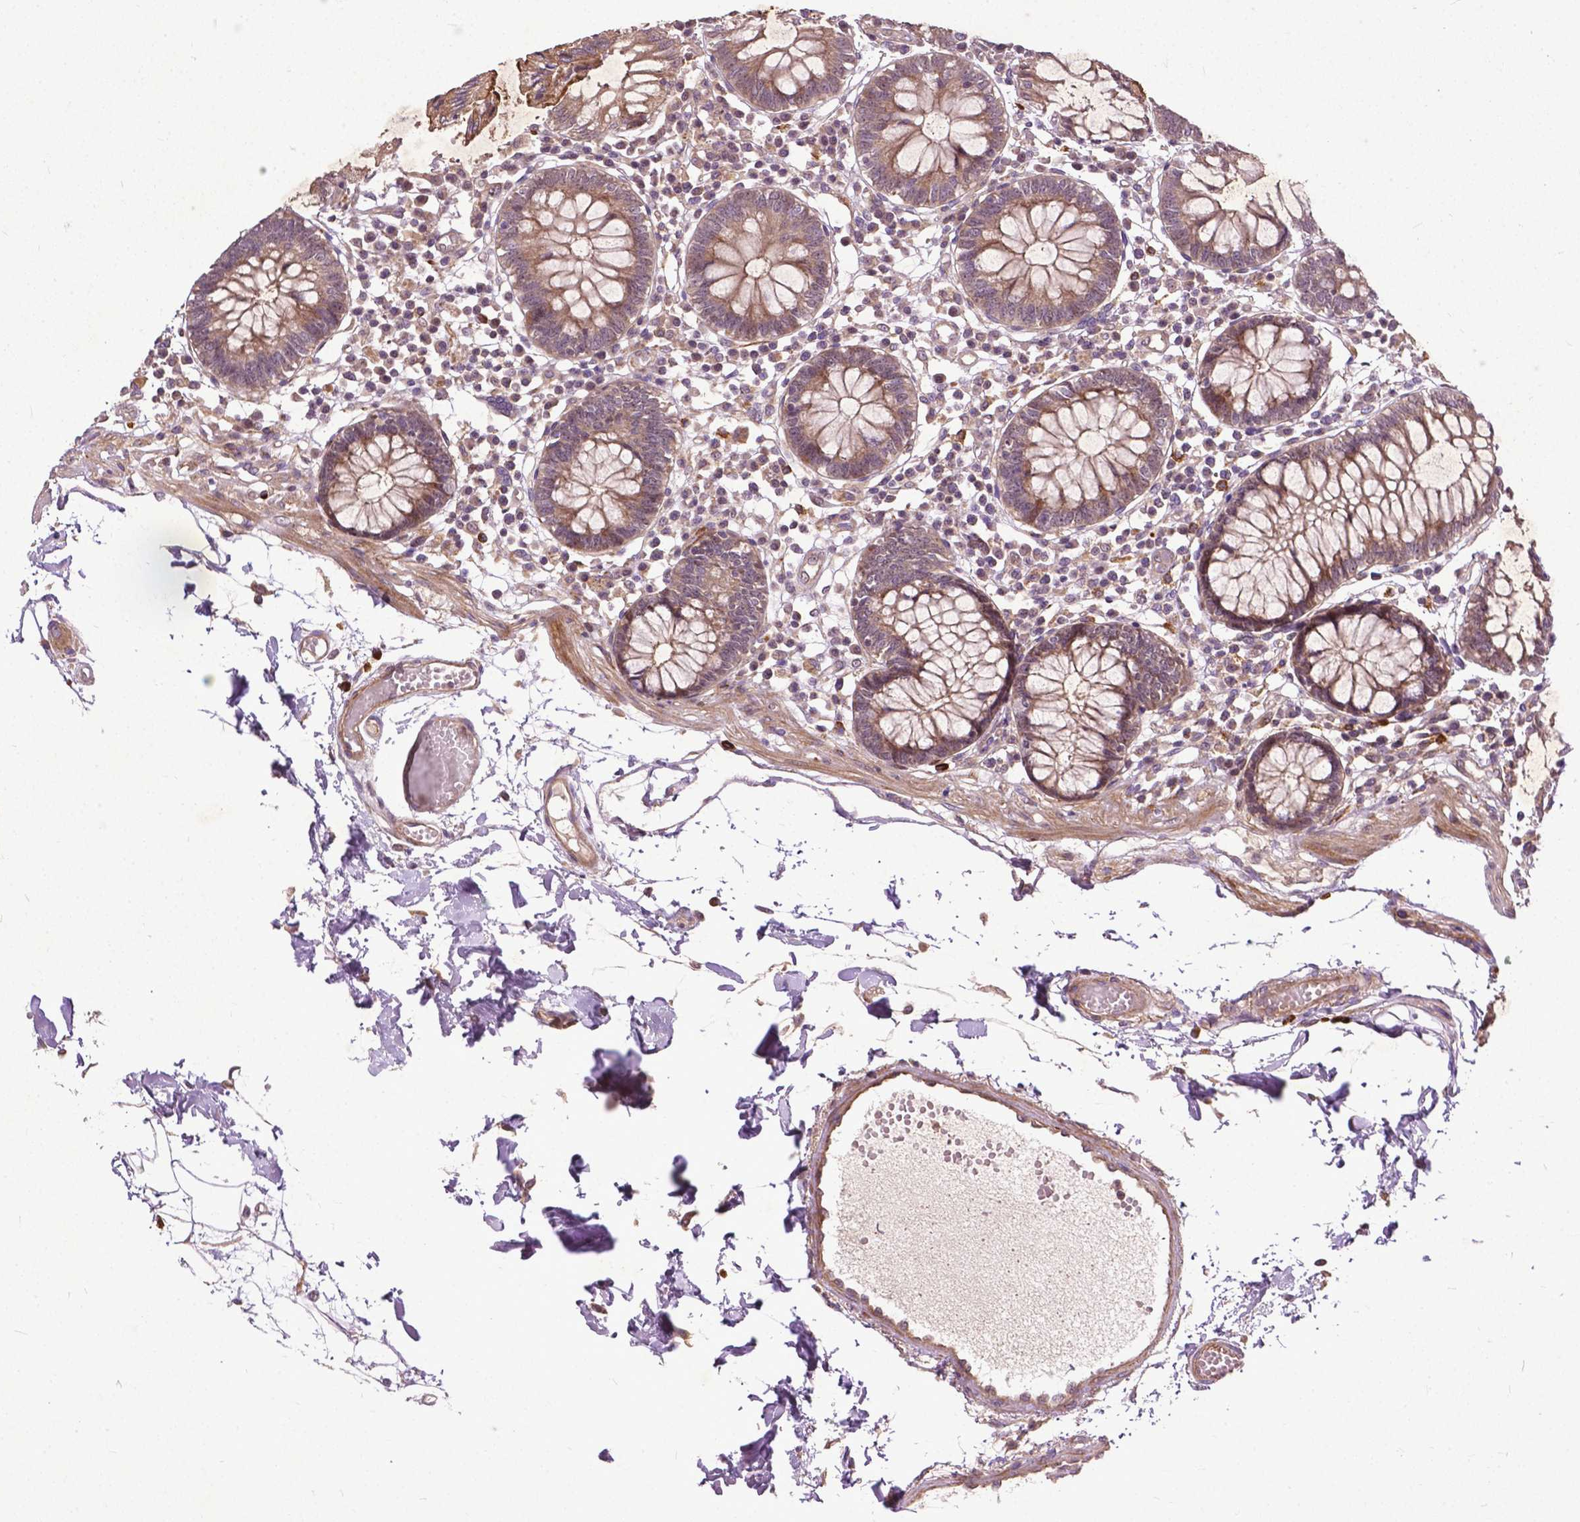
{"staining": {"intensity": "moderate", "quantity": ">75%", "location": "cytoplasmic/membranous"}, "tissue": "colon", "cell_type": "Endothelial cells", "image_type": "normal", "snomed": [{"axis": "morphology", "description": "Normal tissue, NOS"}, {"axis": "morphology", "description": "Adenocarcinoma, NOS"}, {"axis": "topography", "description": "Colon"}], "caption": "A brown stain shows moderate cytoplasmic/membranous expression of a protein in endothelial cells of normal colon.", "gene": "PARP3", "patient": {"sex": "male", "age": 83}}